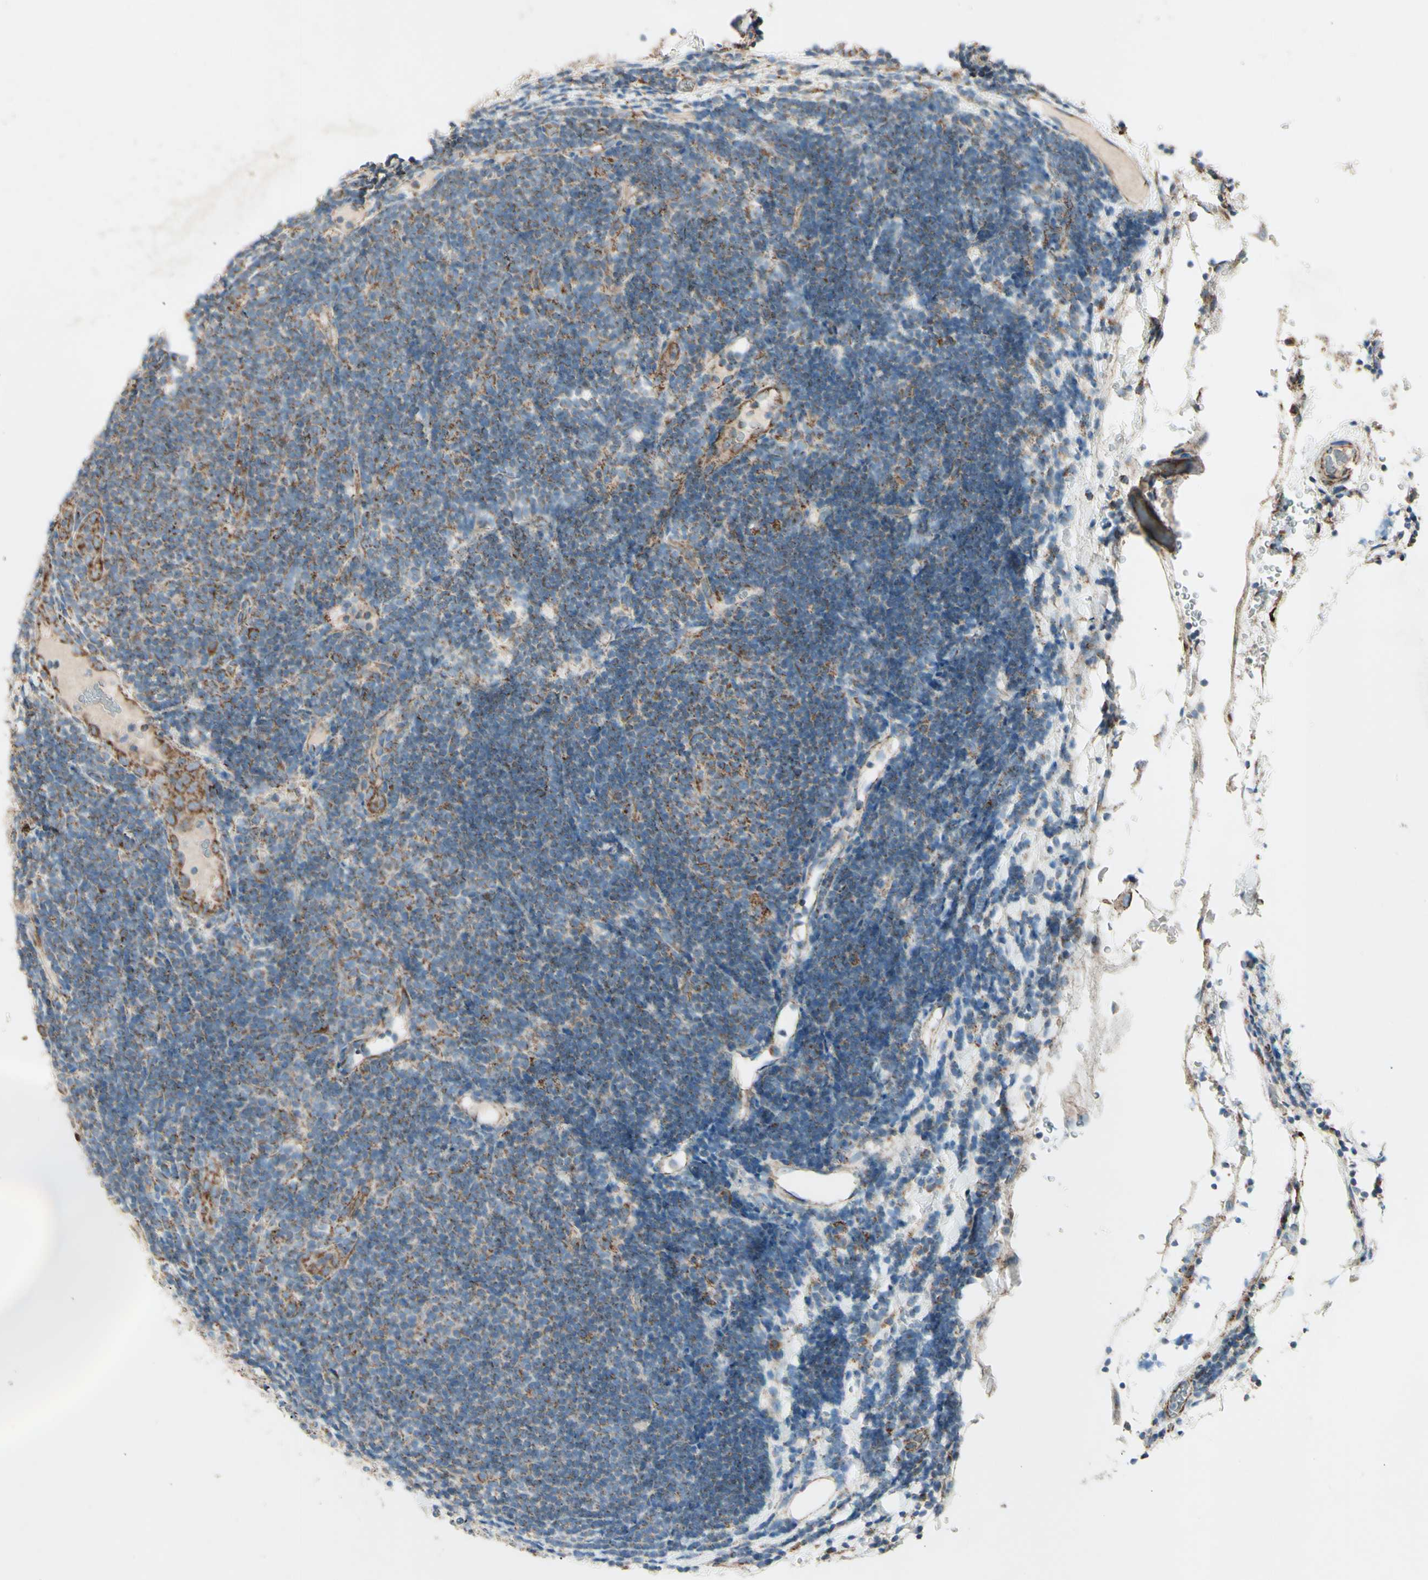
{"staining": {"intensity": "moderate", "quantity": "25%-75%", "location": "cytoplasmic/membranous"}, "tissue": "lymphoma", "cell_type": "Tumor cells", "image_type": "cancer", "snomed": [{"axis": "morphology", "description": "Malignant lymphoma, non-Hodgkin's type, Low grade"}, {"axis": "topography", "description": "Lymph node"}], "caption": "Immunohistochemistry (DAB) staining of lymphoma shows moderate cytoplasmic/membranous protein positivity in about 25%-75% of tumor cells.", "gene": "RHOT1", "patient": {"sex": "male", "age": 83}}